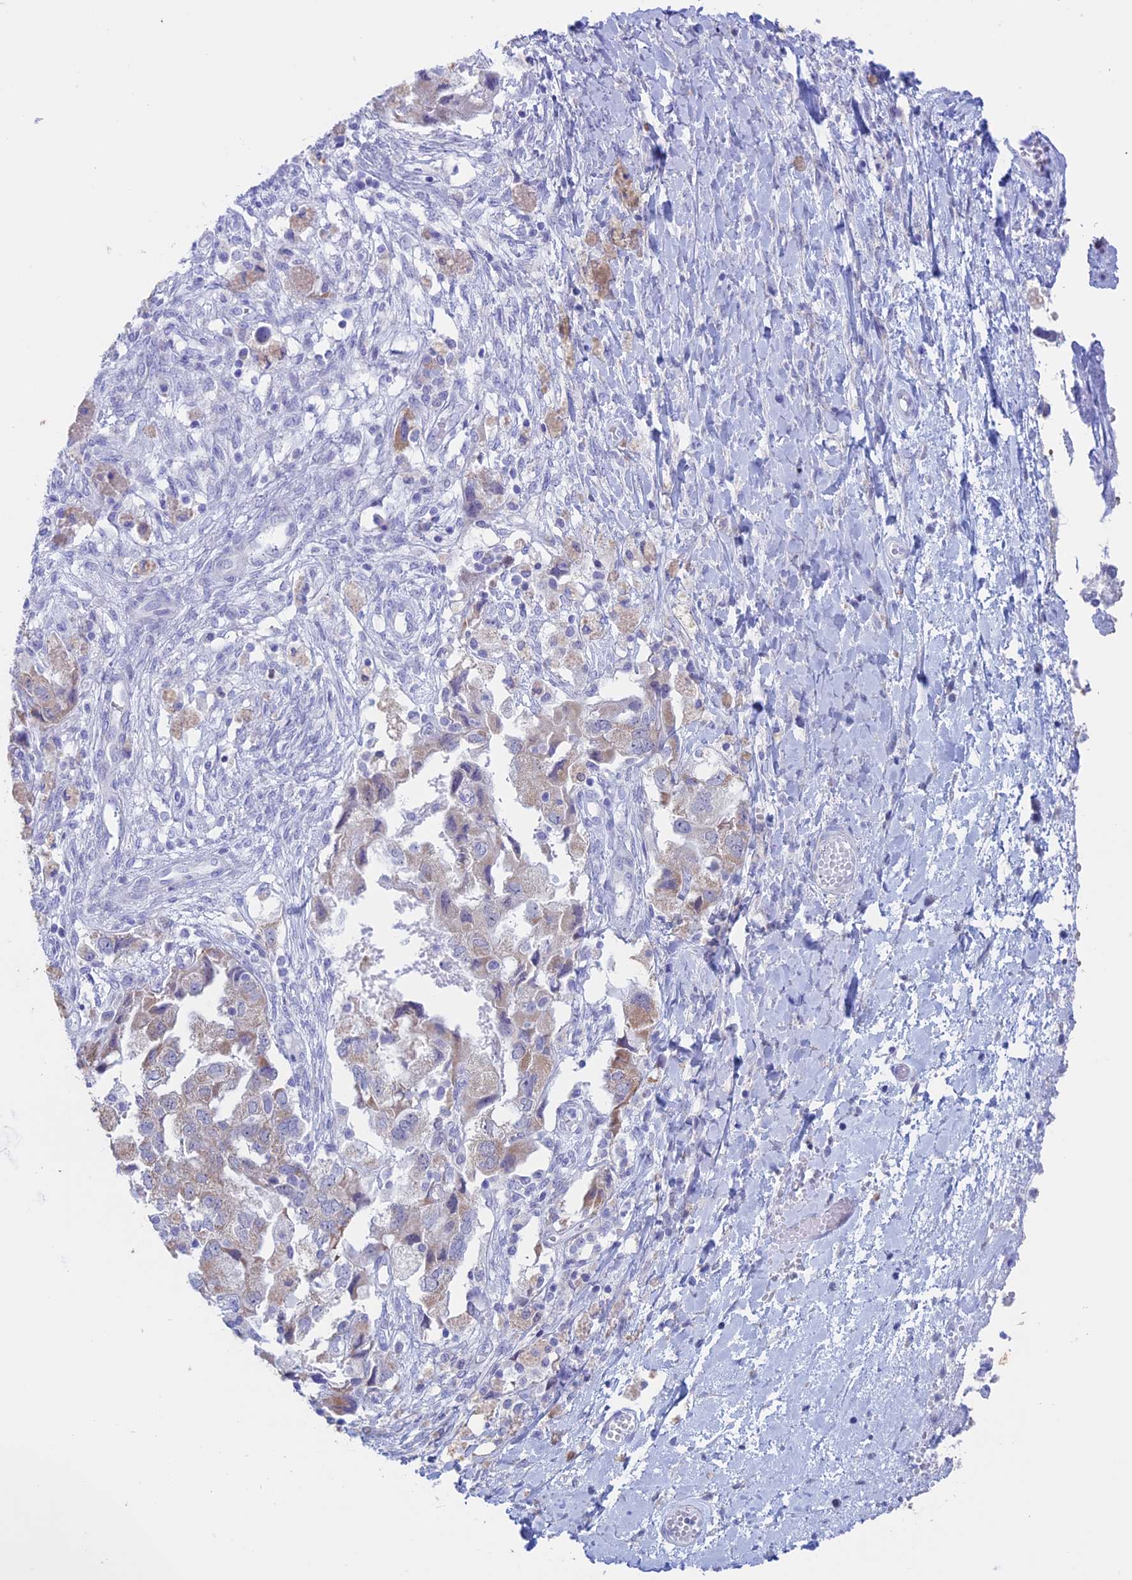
{"staining": {"intensity": "weak", "quantity": "<25%", "location": "cytoplasmic/membranous"}, "tissue": "ovarian cancer", "cell_type": "Tumor cells", "image_type": "cancer", "snomed": [{"axis": "morphology", "description": "Carcinoma, NOS"}, {"axis": "morphology", "description": "Cystadenocarcinoma, serous, NOS"}, {"axis": "topography", "description": "Ovary"}], "caption": "Human ovarian cancer (carcinoma) stained for a protein using immunohistochemistry exhibits no expression in tumor cells.", "gene": "LHFPL2", "patient": {"sex": "female", "age": 69}}